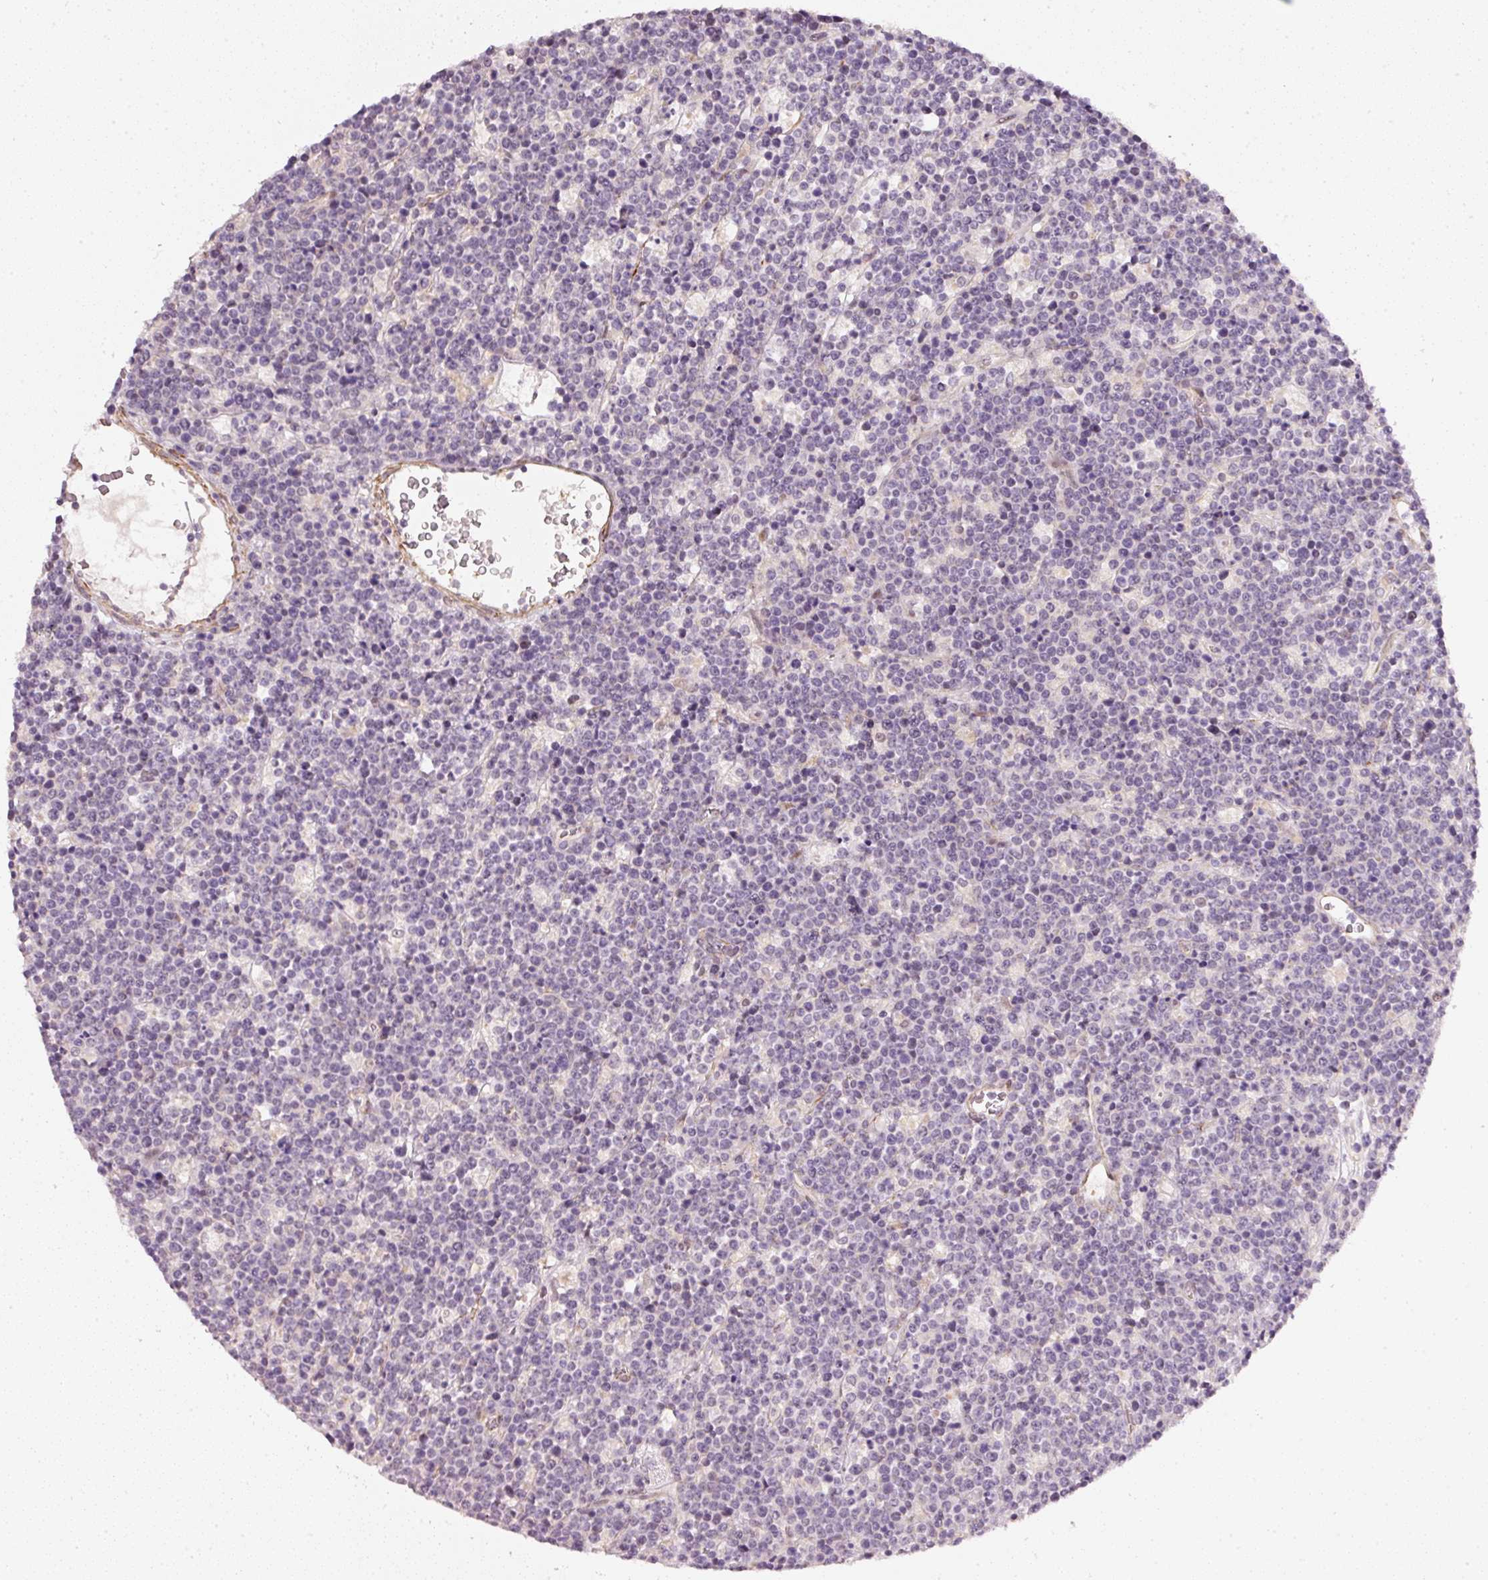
{"staining": {"intensity": "negative", "quantity": "none", "location": "none"}, "tissue": "lymphoma", "cell_type": "Tumor cells", "image_type": "cancer", "snomed": [{"axis": "morphology", "description": "Malignant lymphoma, non-Hodgkin's type, High grade"}, {"axis": "topography", "description": "Ovary"}], "caption": "Malignant lymphoma, non-Hodgkin's type (high-grade) was stained to show a protein in brown. There is no significant expression in tumor cells. (Brightfield microscopy of DAB (3,3'-diaminobenzidine) immunohistochemistry at high magnification).", "gene": "TOGARAM1", "patient": {"sex": "female", "age": 56}}